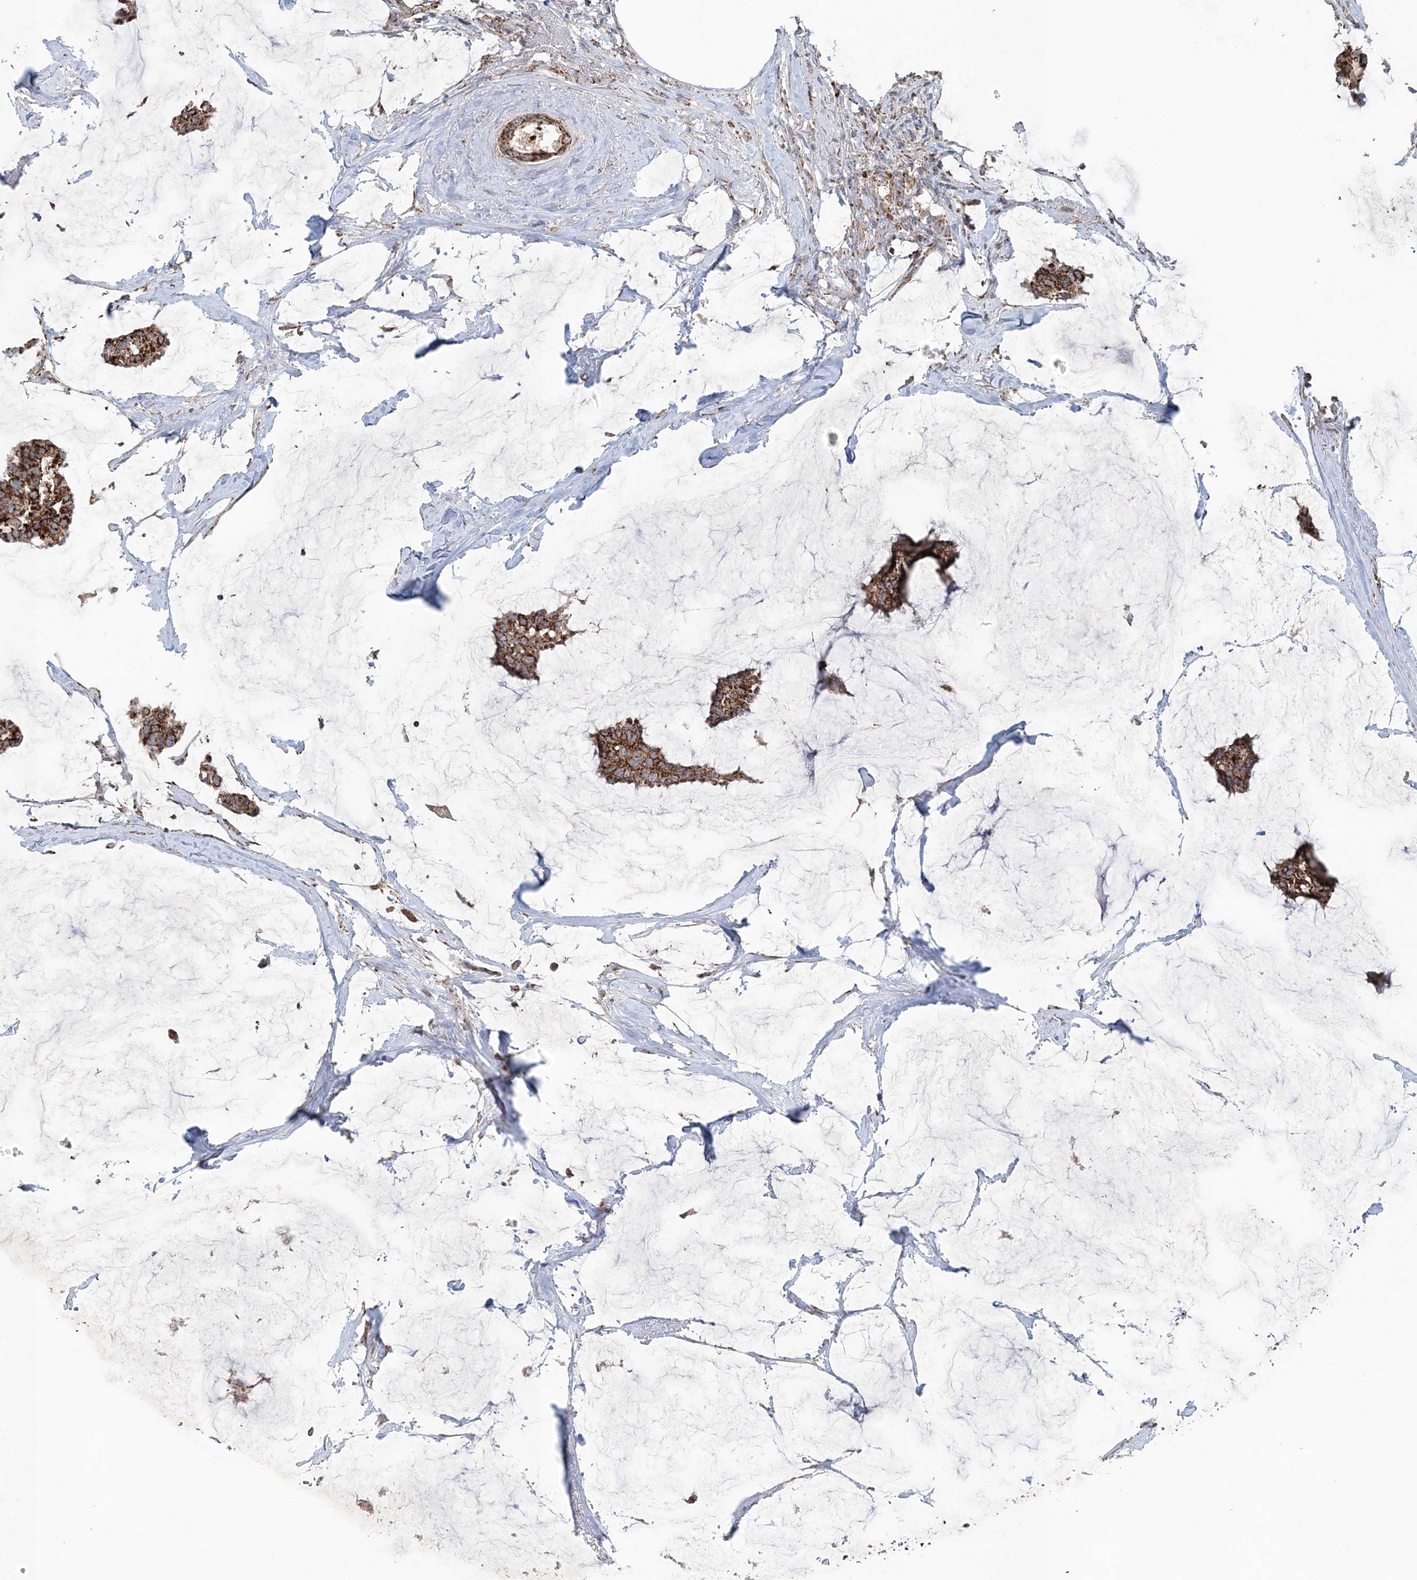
{"staining": {"intensity": "moderate", "quantity": ">75%", "location": "cytoplasmic/membranous"}, "tissue": "breast cancer", "cell_type": "Tumor cells", "image_type": "cancer", "snomed": [{"axis": "morphology", "description": "Duct carcinoma"}, {"axis": "topography", "description": "Breast"}], "caption": "Immunohistochemical staining of human breast intraductal carcinoma shows medium levels of moderate cytoplasmic/membranous protein positivity in about >75% of tumor cells. The staining is performed using DAB brown chromogen to label protein expression. The nuclei are counter-stained blue using hematoxylin.", "gene": "LRPPRC", "patient": {"sex": "female", "age": 93}}